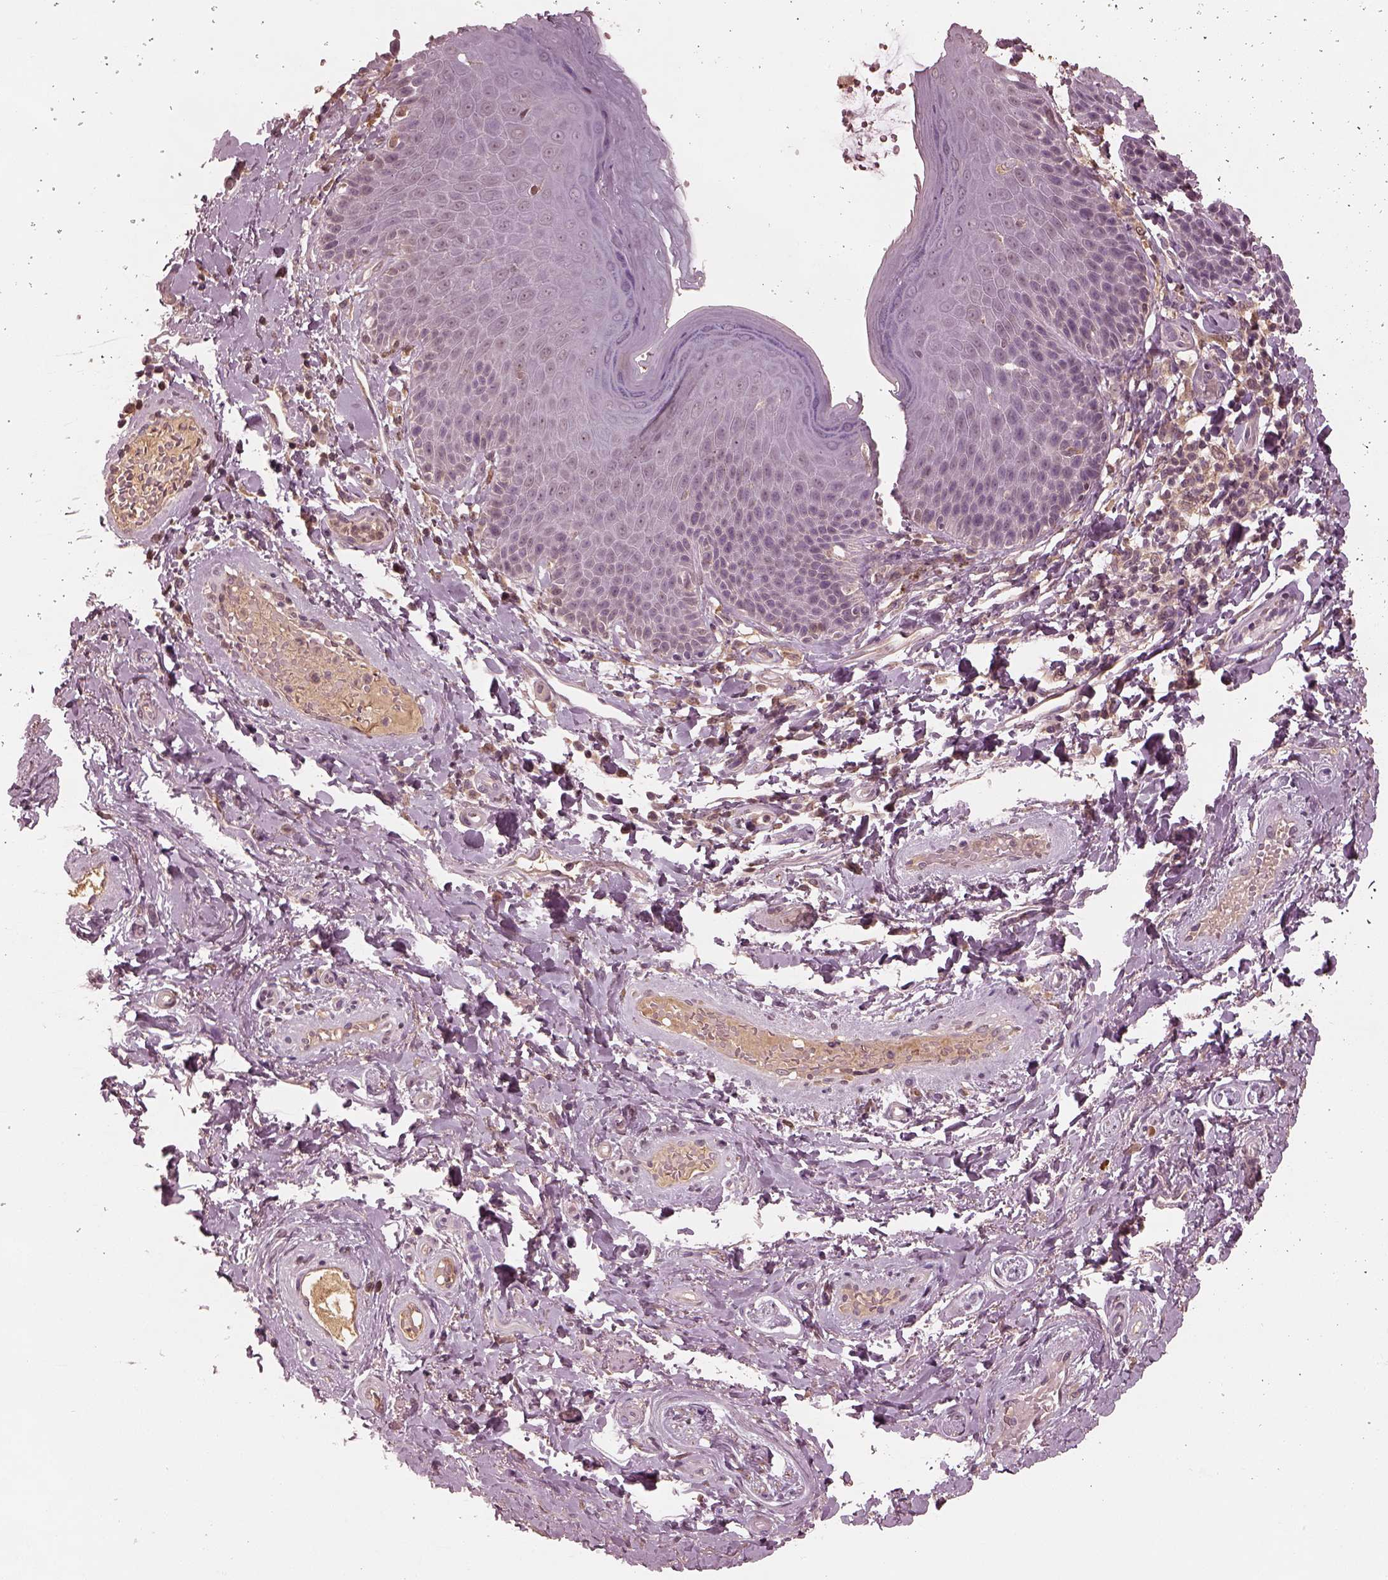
{"staining": {"intensity": "negative", "quantity": "none", "location": "none"}, "tissue": "skin", "cell_type": "Epidermal cells", "image_type": "normal", "snomed": [{"axis": "morphology", "description": "Normal tissue, NOS"}, {"axis": "topography", "description": "Anal"}, {"axis": "topography", "description": "Peripheral nerve tissue"}], "caption": "Immunohistochemistry (IHC) histopathology image of benign skin: human skin stained with DAB reveals no significant protein positivity in epidermal cells.", "gene": "CALR3", "patient": {"sex": "male", "age": 51}}